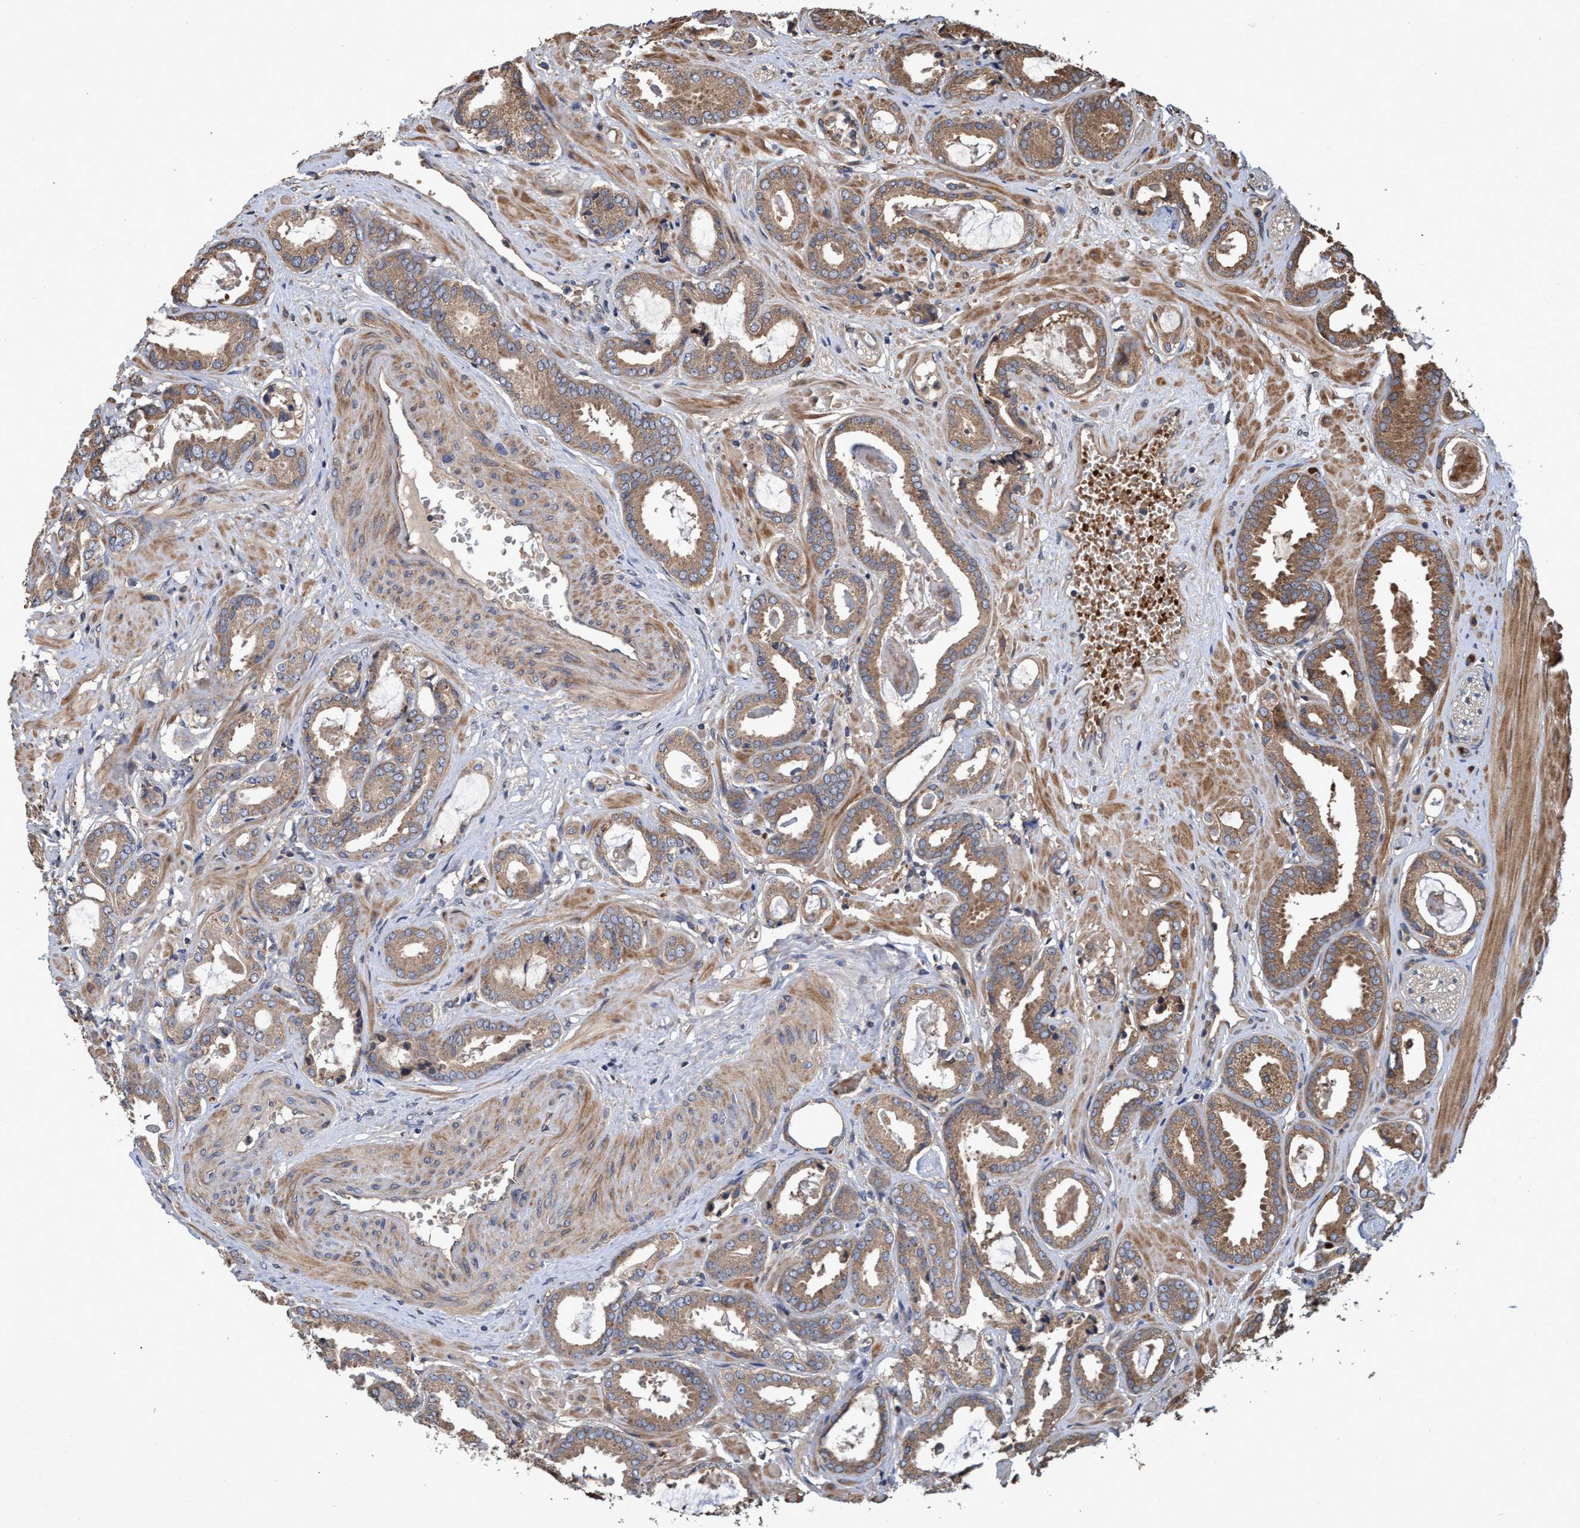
{"staining": {"intensity": "moderate", "quantity": ">75%", "location": "cytoplasmic/membranous"}, "tissue": "prostate cancer", "cell_type": "Tumor cells", "image_type": "cancer", "snomed": [{"axis": "morphology", "description": "Adenocarcinoma, Low grade"}, {"axis": "topography", "description": "Prostate"}], "caption": "Immunohistochemistry (DAB (3,3'-diaminobenzidine)) staining of prostate cancer (low-grade adenocarcinoma) shows moderate cytoplasmic/membranous protein positivity in approximately >75% of tumor cells.", "gene": "CHMP6", "patient": {"sex": "male", "age": 53}}